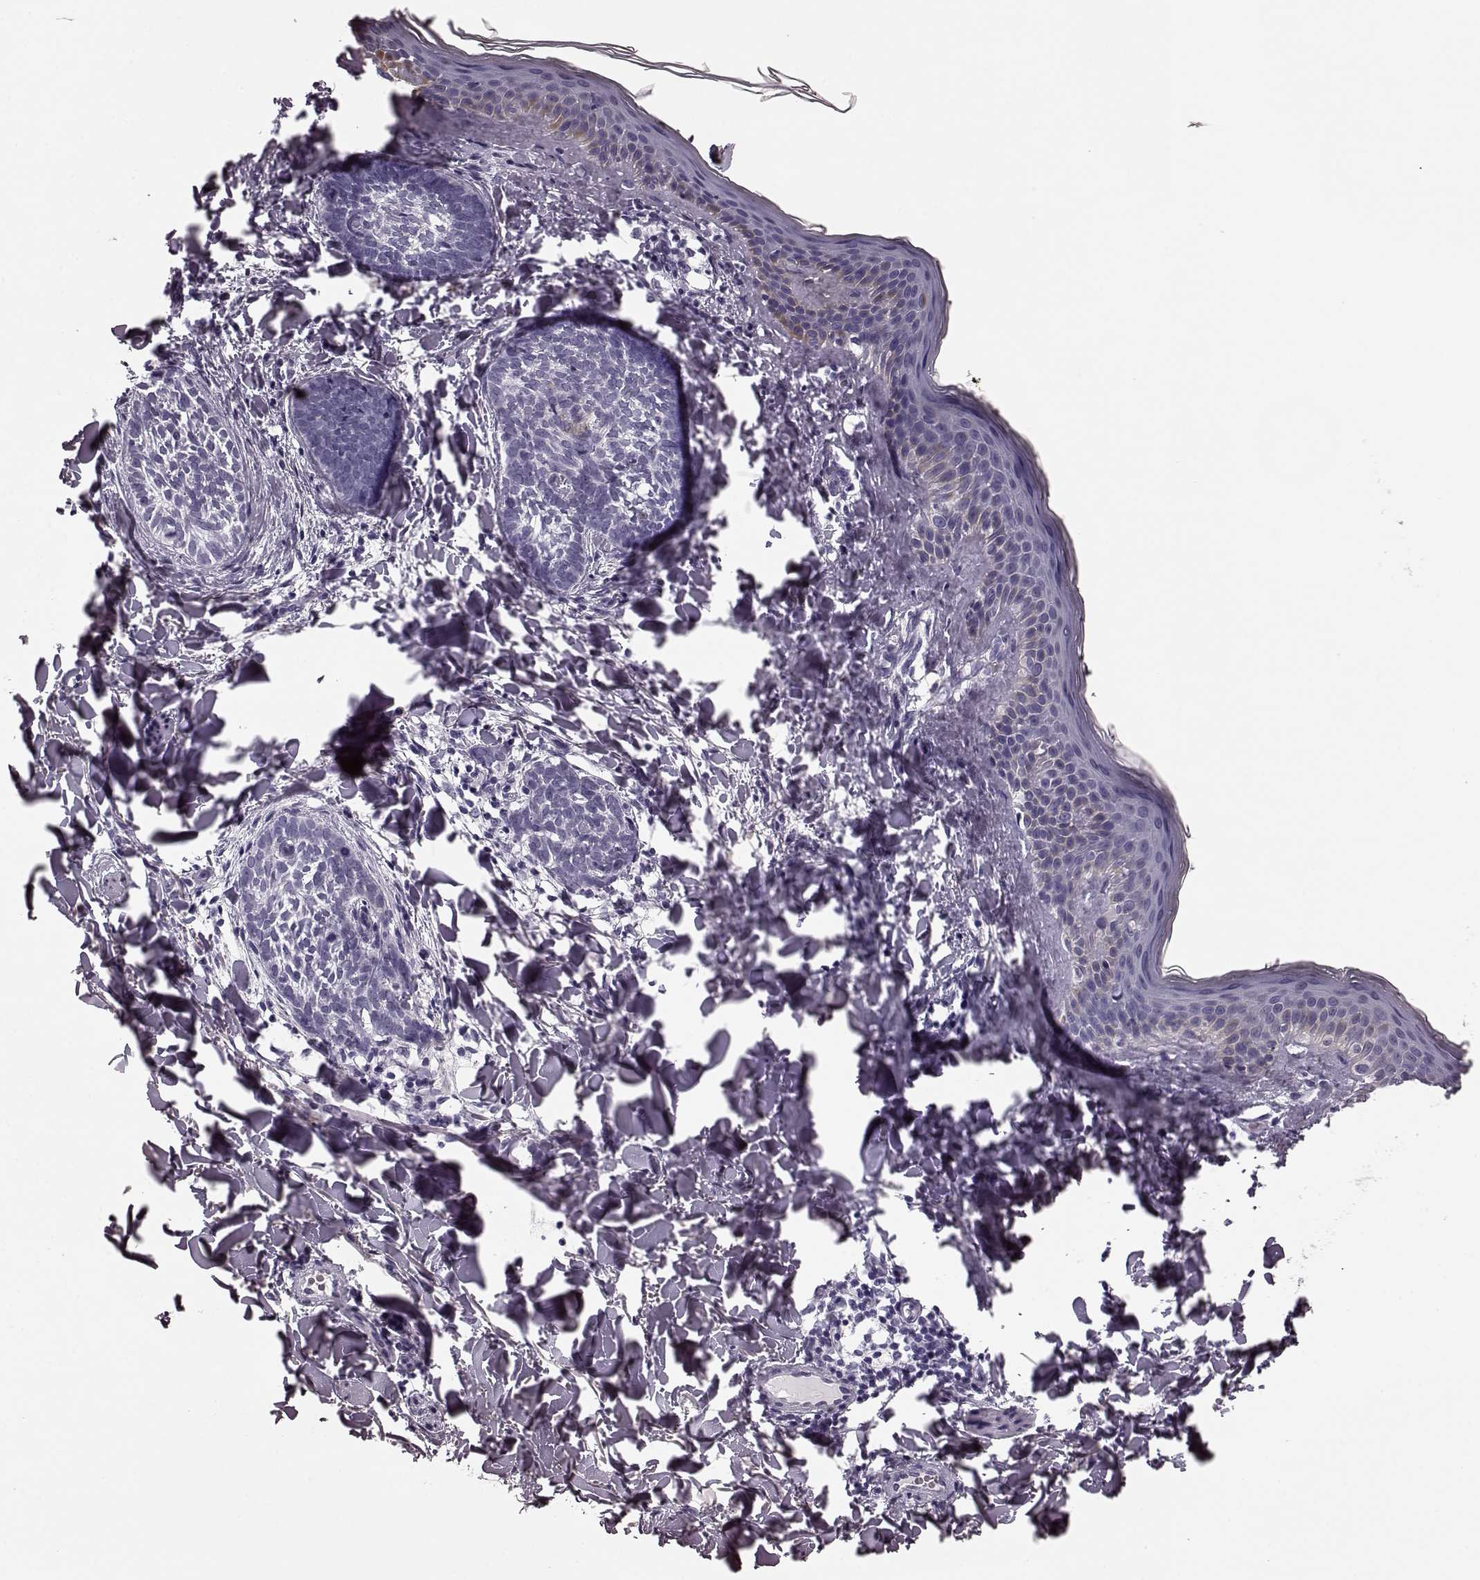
{"staining": {"intensity": "negative", "quantity": "none", "location": "none"}, "tissue": "skin cancer", "cell_type": "Tumor cells", "image_type": "cancer", "snomed": [{"axis": "morphology", "description": "Normal tissue, NOS"}, {"axis": "morphology", "description": "Basal cell carcinoma"}, {"axis": "topography", "description": "Skin"}], "caption": "Micrograph shows no protein positivity in tumor cells of skin cancer tissue.", "gene": "TRPM1", "patient": {"sex": "male", "age": 46}}